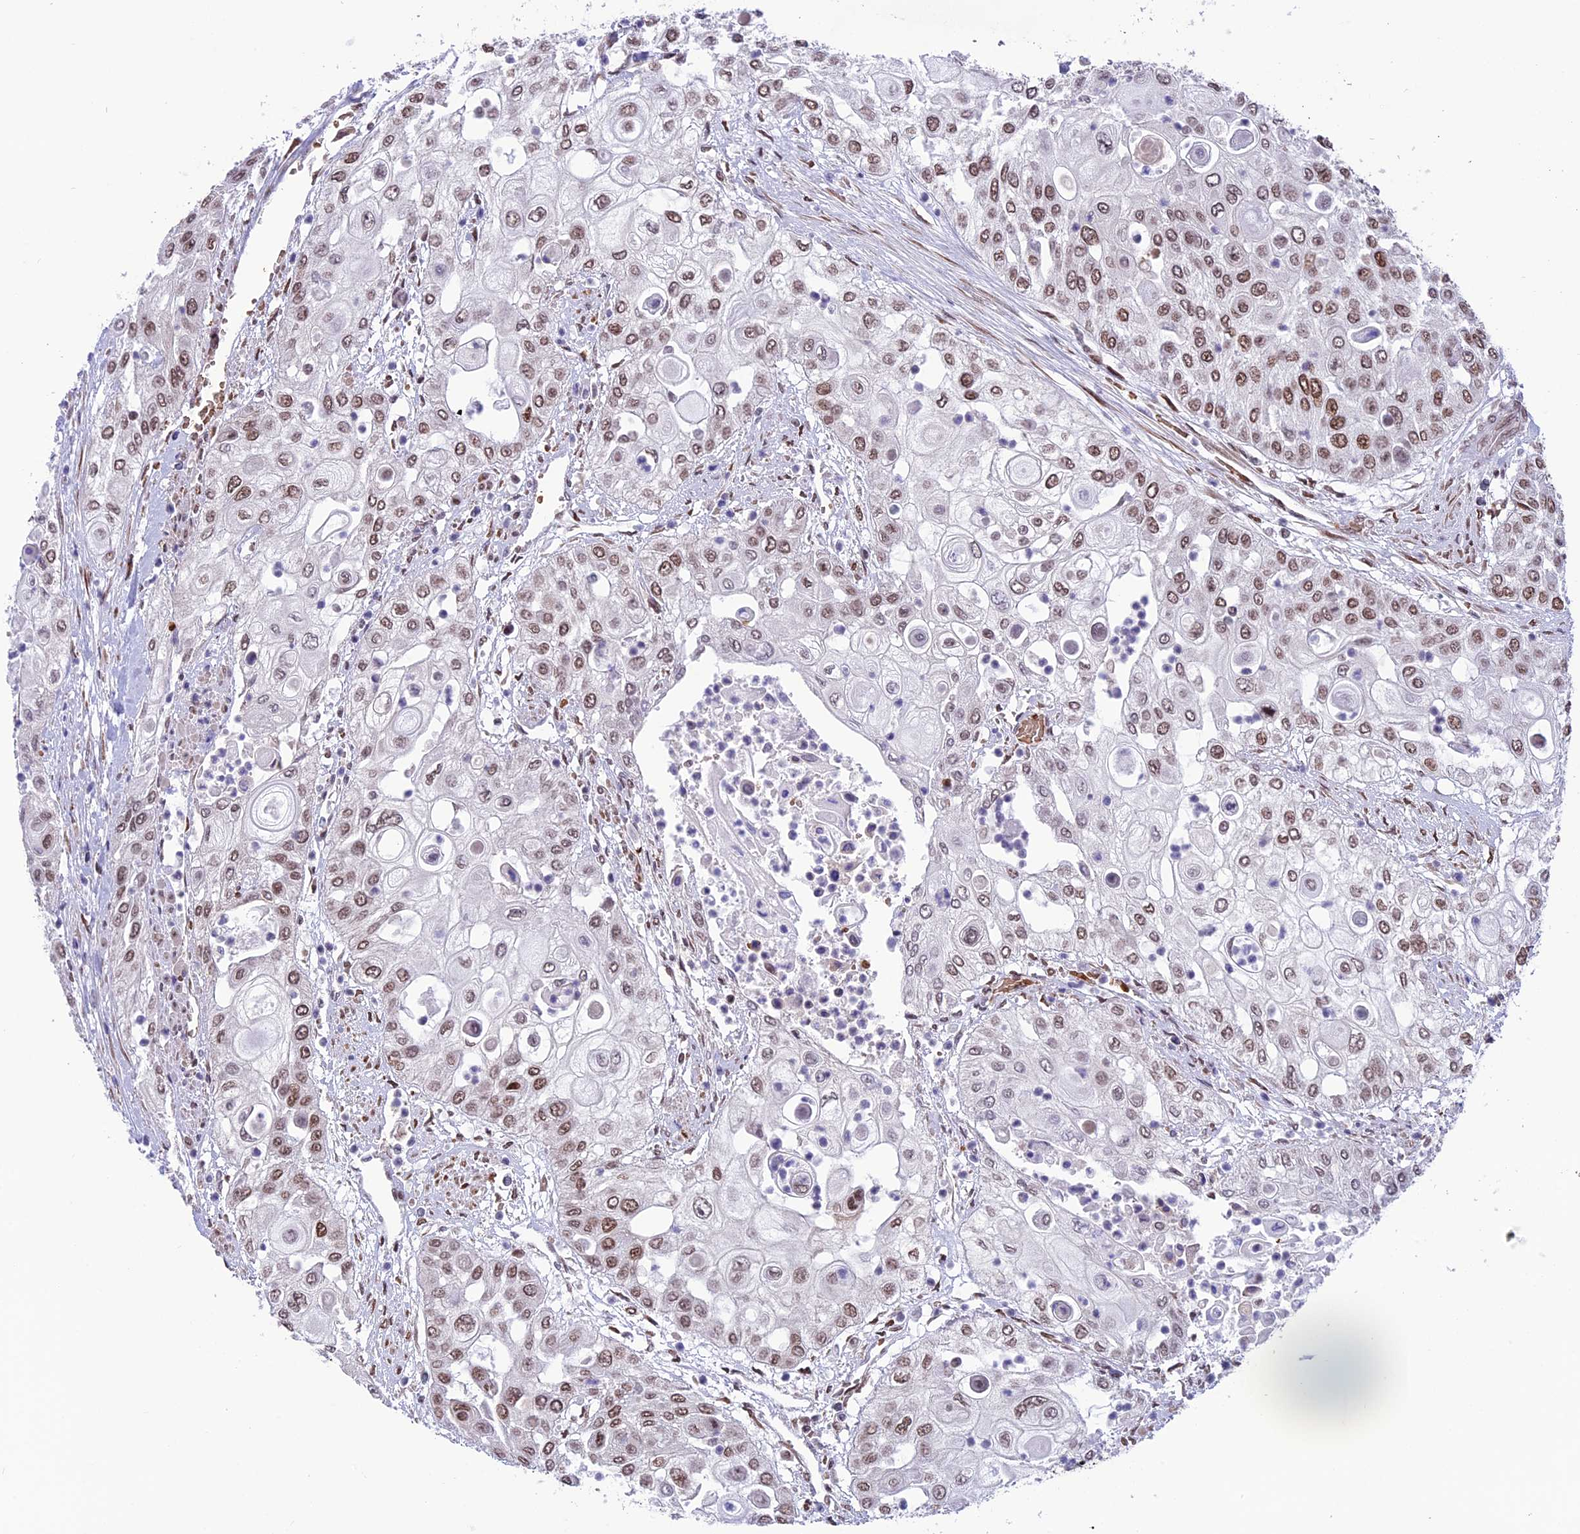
{"staining": {"intensity": "moderate", "quantity": ">75%", "location": "nuclear"}, "tissue": "urothelial cancer", "cell_type": "Tumor cells", "image_type": "cancer", "snomed": [{"axis": "morphology", "description": "Urothelial carcinoma, High grade"}, {"axis": "topography", "description": "Urinary bladder"}], "caption": "This histopathology image exhibits urothelial cancer stained with IHC to label a protein in brown. The nuclear of tumor cells show moderate positivity for the protein. Nuclei are counter-stained blue.", "gene": "MPHOSPH8", "patient": {"sex": "female", "age": 79}}